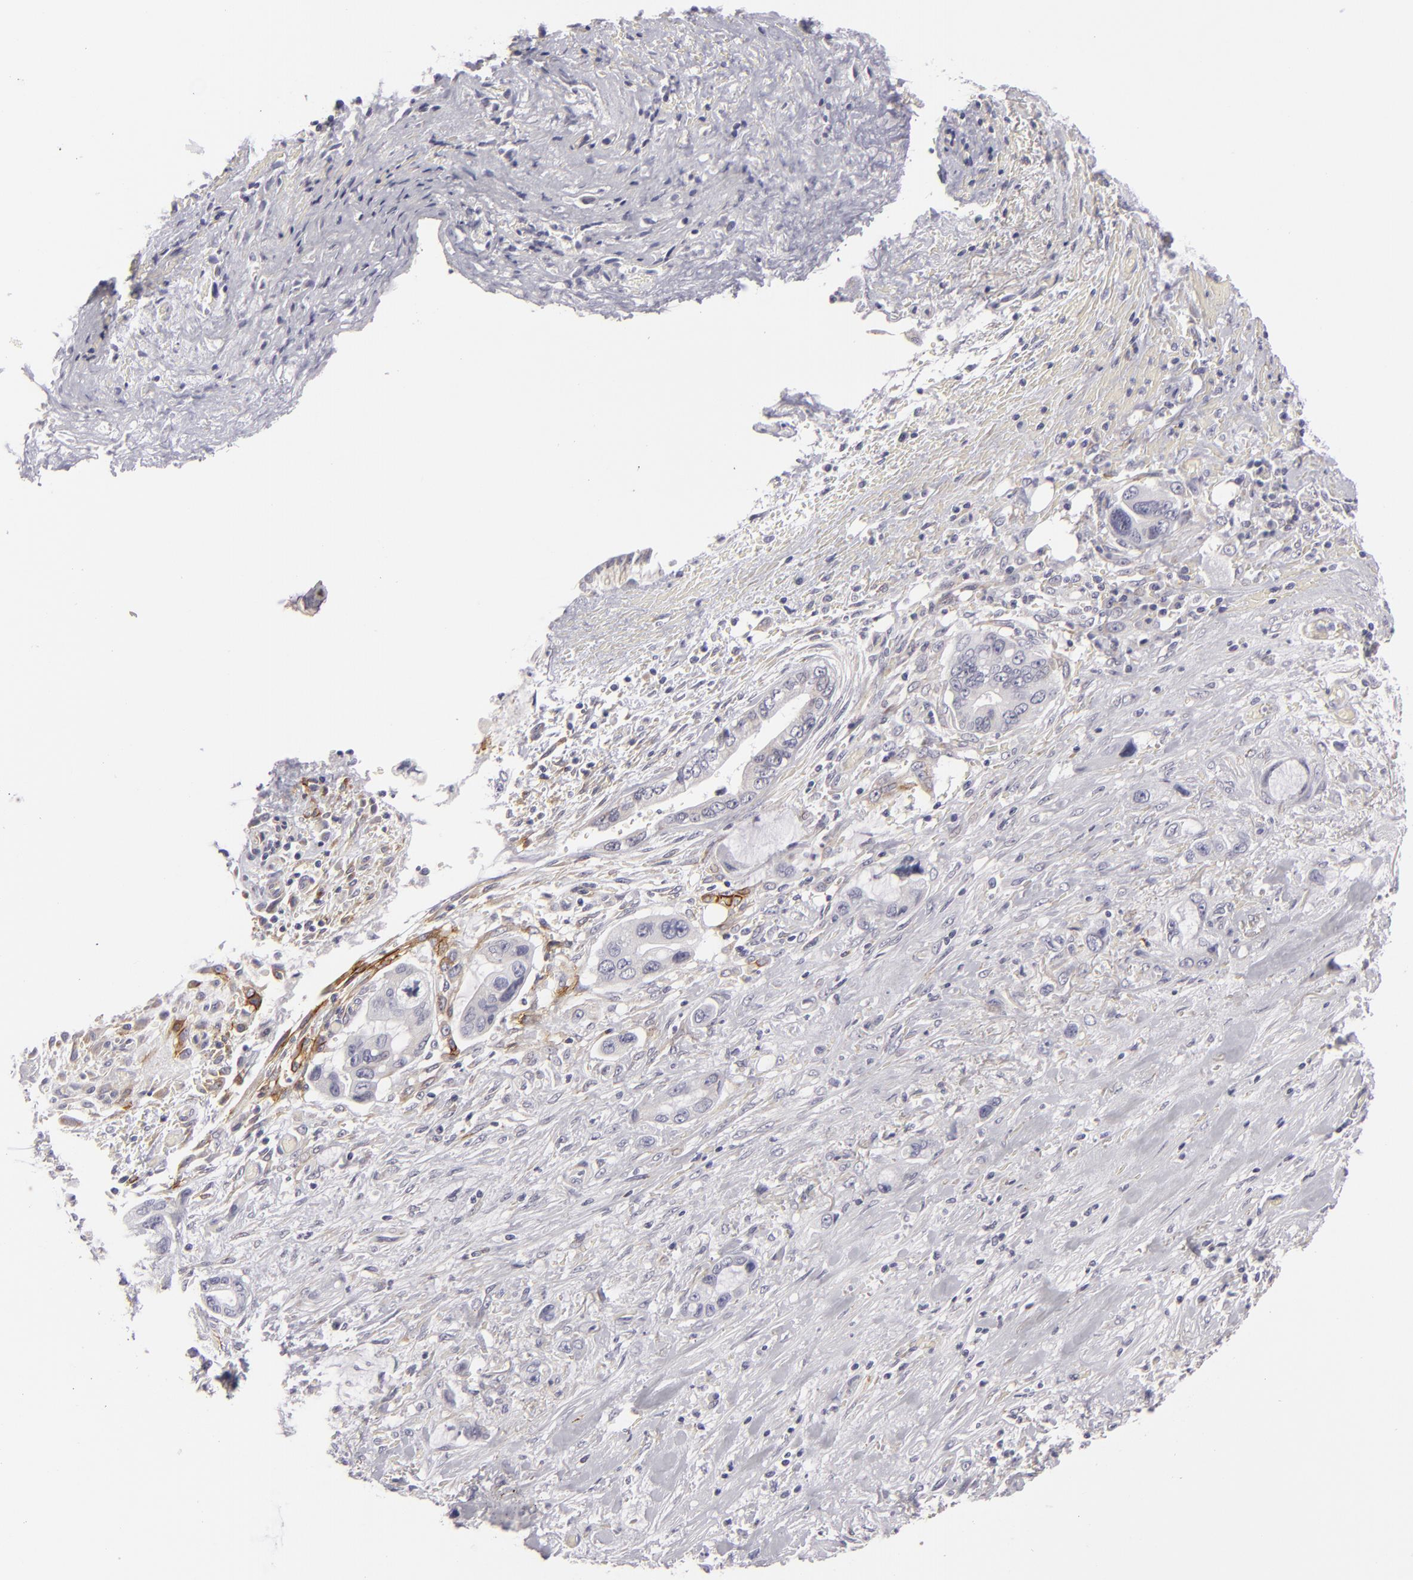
{"staining": {"intensity": "negative", "quantity": "none", "location": "none"}, "tissue": "pancreatic cancer", "cell_type": "Tumor cells", "image_type": "cancer", "snomed": [{"axis": "morphology", "description": "Adenocarcinoma, NOS"}, {"axis": "topography", "description": "Pancreas"}, {"axis": "topography", "description": "Stomach, upper"}], "caption": "A photomicrograph of adenocarcinoma (pancreatic) stained for a protein displays no brown staining in tumor cells.", "gene": "ALCAM", "patient": {"sex": "male", "age": 77}}